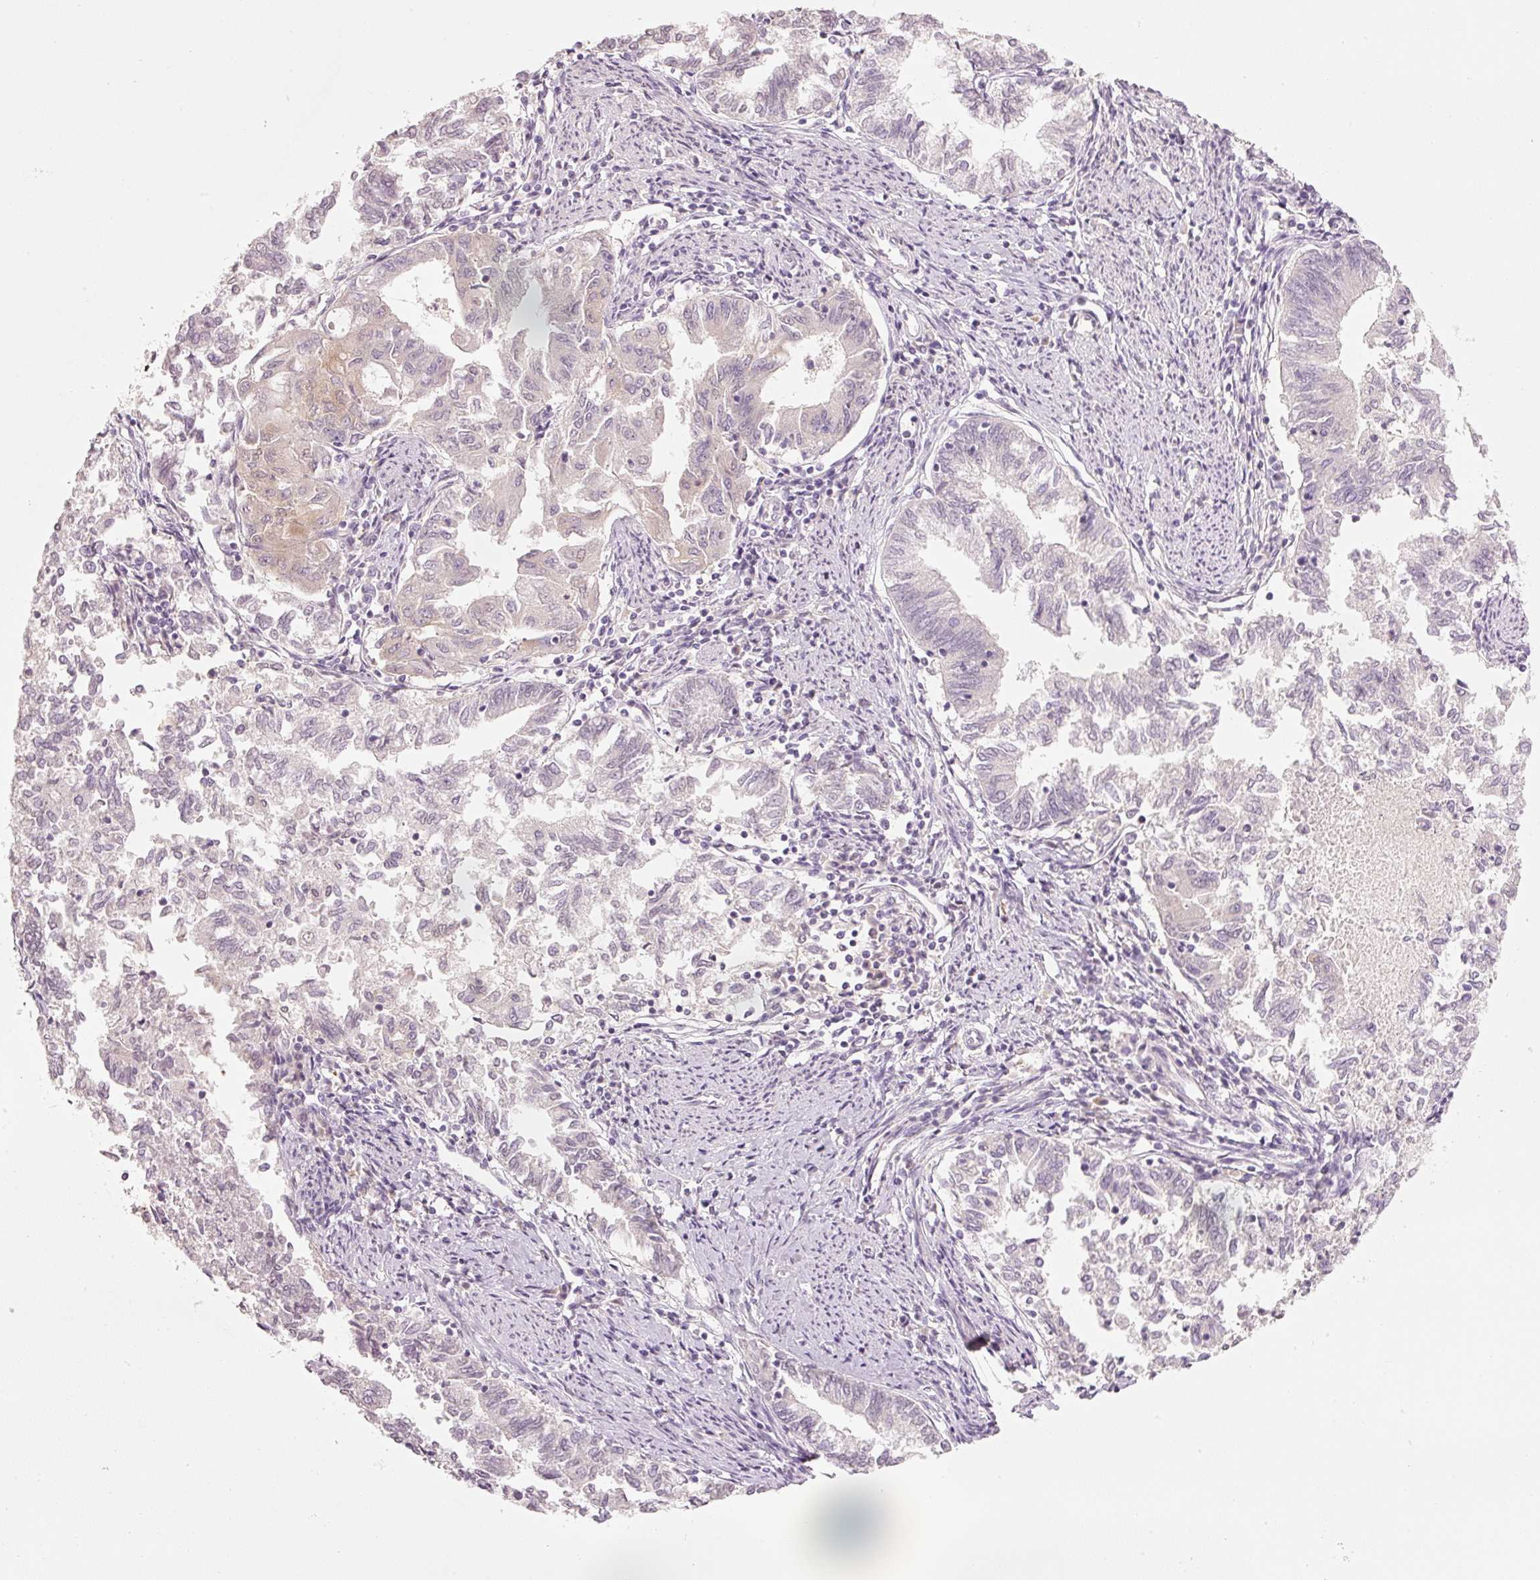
{"staining": {"intensity": "negative", "quantity": "none", "location": "none"}, "tissue": "endometrial cancer", "cell_type": "Tumor cells", "image_type": "cancer", "snomed": [{"axis": "morphology", "description": "Adenocarcinoma, NOS"}, {"axis": "topography", "description": "Endometrium"}], "caption": "Endometrial cancer was stained to show a protein in brown. There is no significant positivity in tumor cells. (DAB immunohistochemistry visualized using brightfield microscopy, high magnification).", "gene": "STEAP1", "patient": {"sex": "female", "age": 79}}